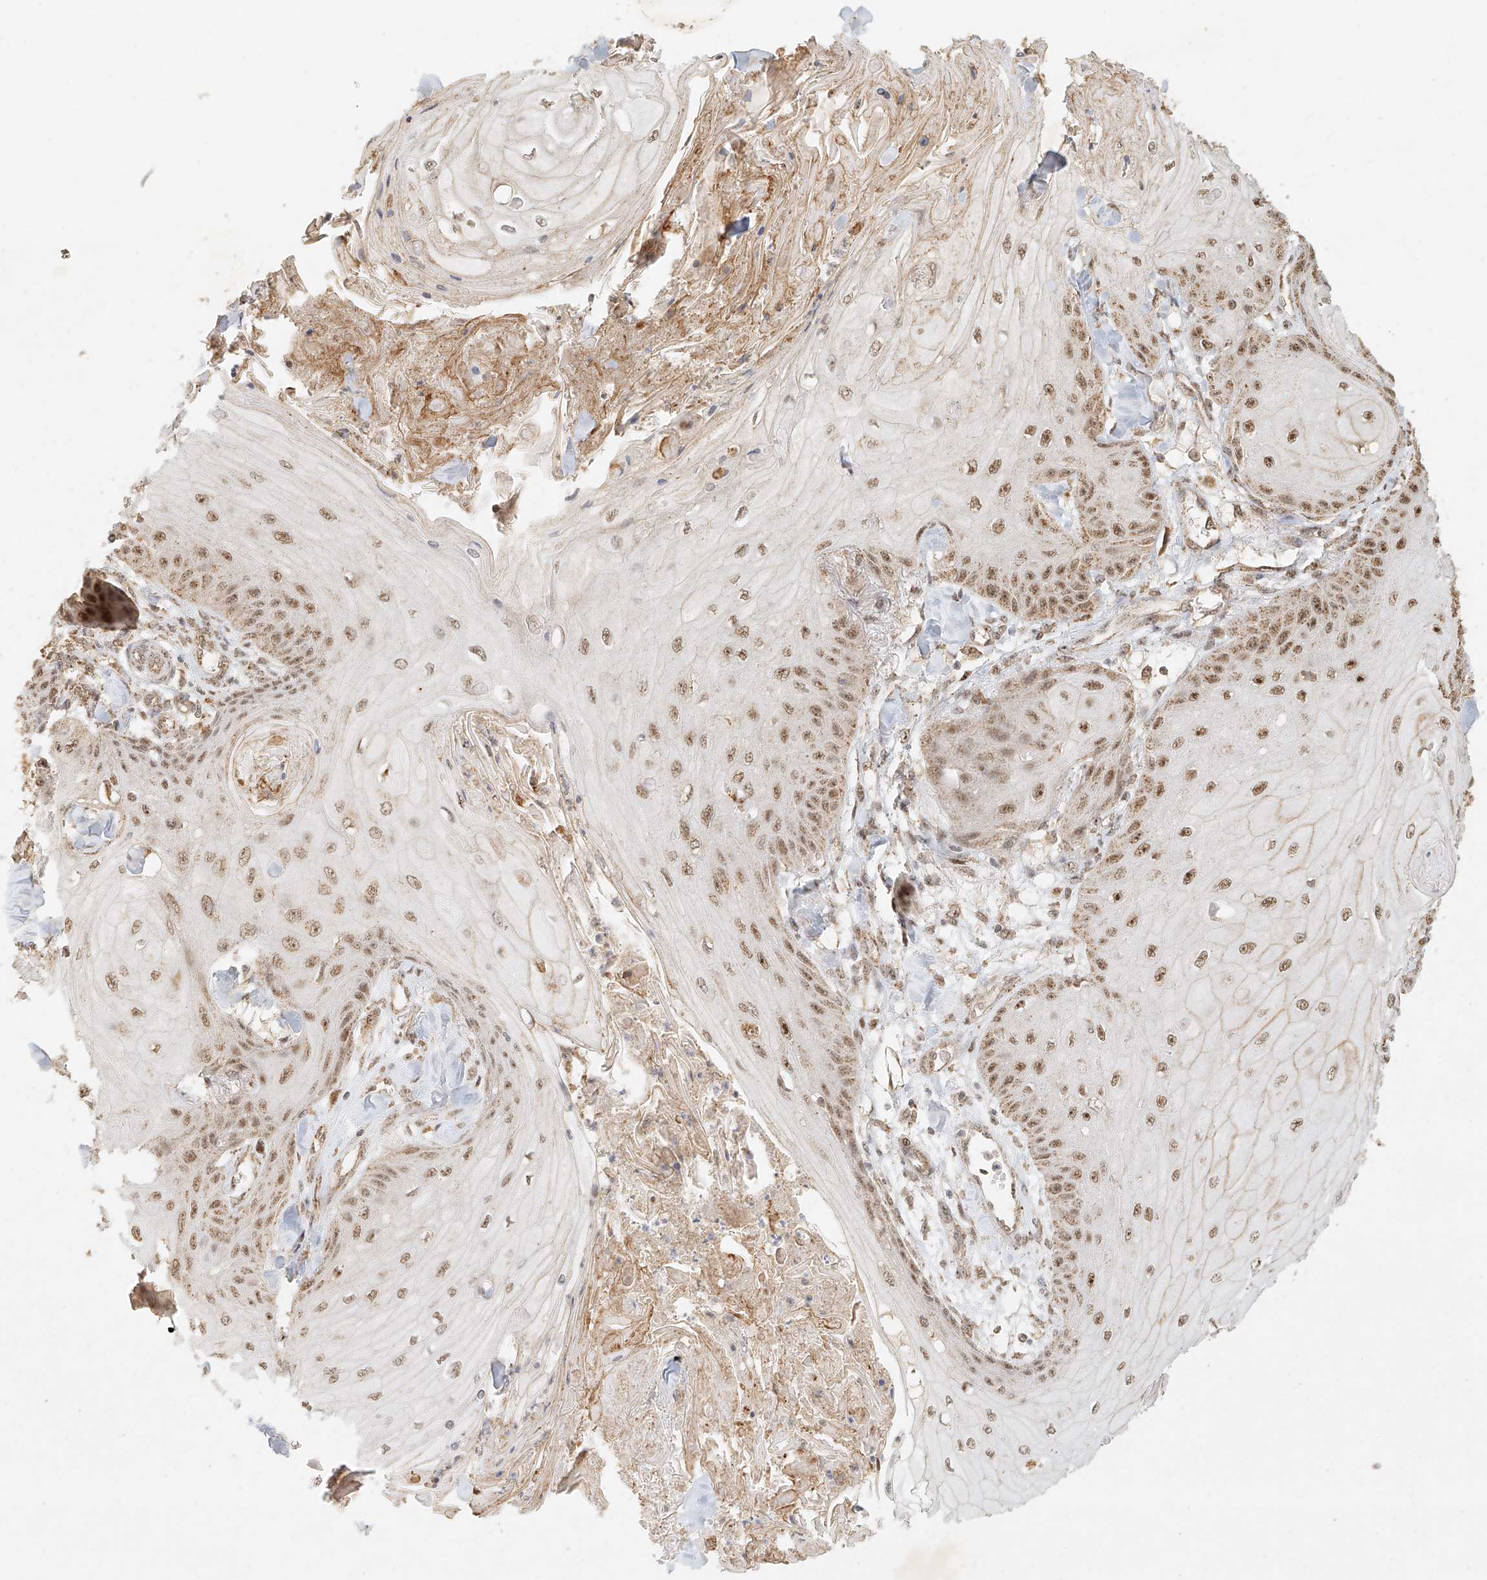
{"staining": {"intensity": "moderate", "quantity": "25%-75%", "location": "cytoplasmic/membranous,nuclear"}, "tissue": "skin cancer", "cell_type": "Tumor cells", "image_type": "cancer", "snomed": [{"axis": "morphology", "description": "Squamous cell carcinoma, NOS"}, {"axis": "topography", "description": "Skin"}], "caption": "Tumor cells exhibit medium levels of moderate cytoplasmic/membranous and nuclear expression in about 25%-75% of cells in skin cancer (squamous cell carcinoma).", "gene": "CXorf58", "patient": {"sex": "male", "age": 74}}